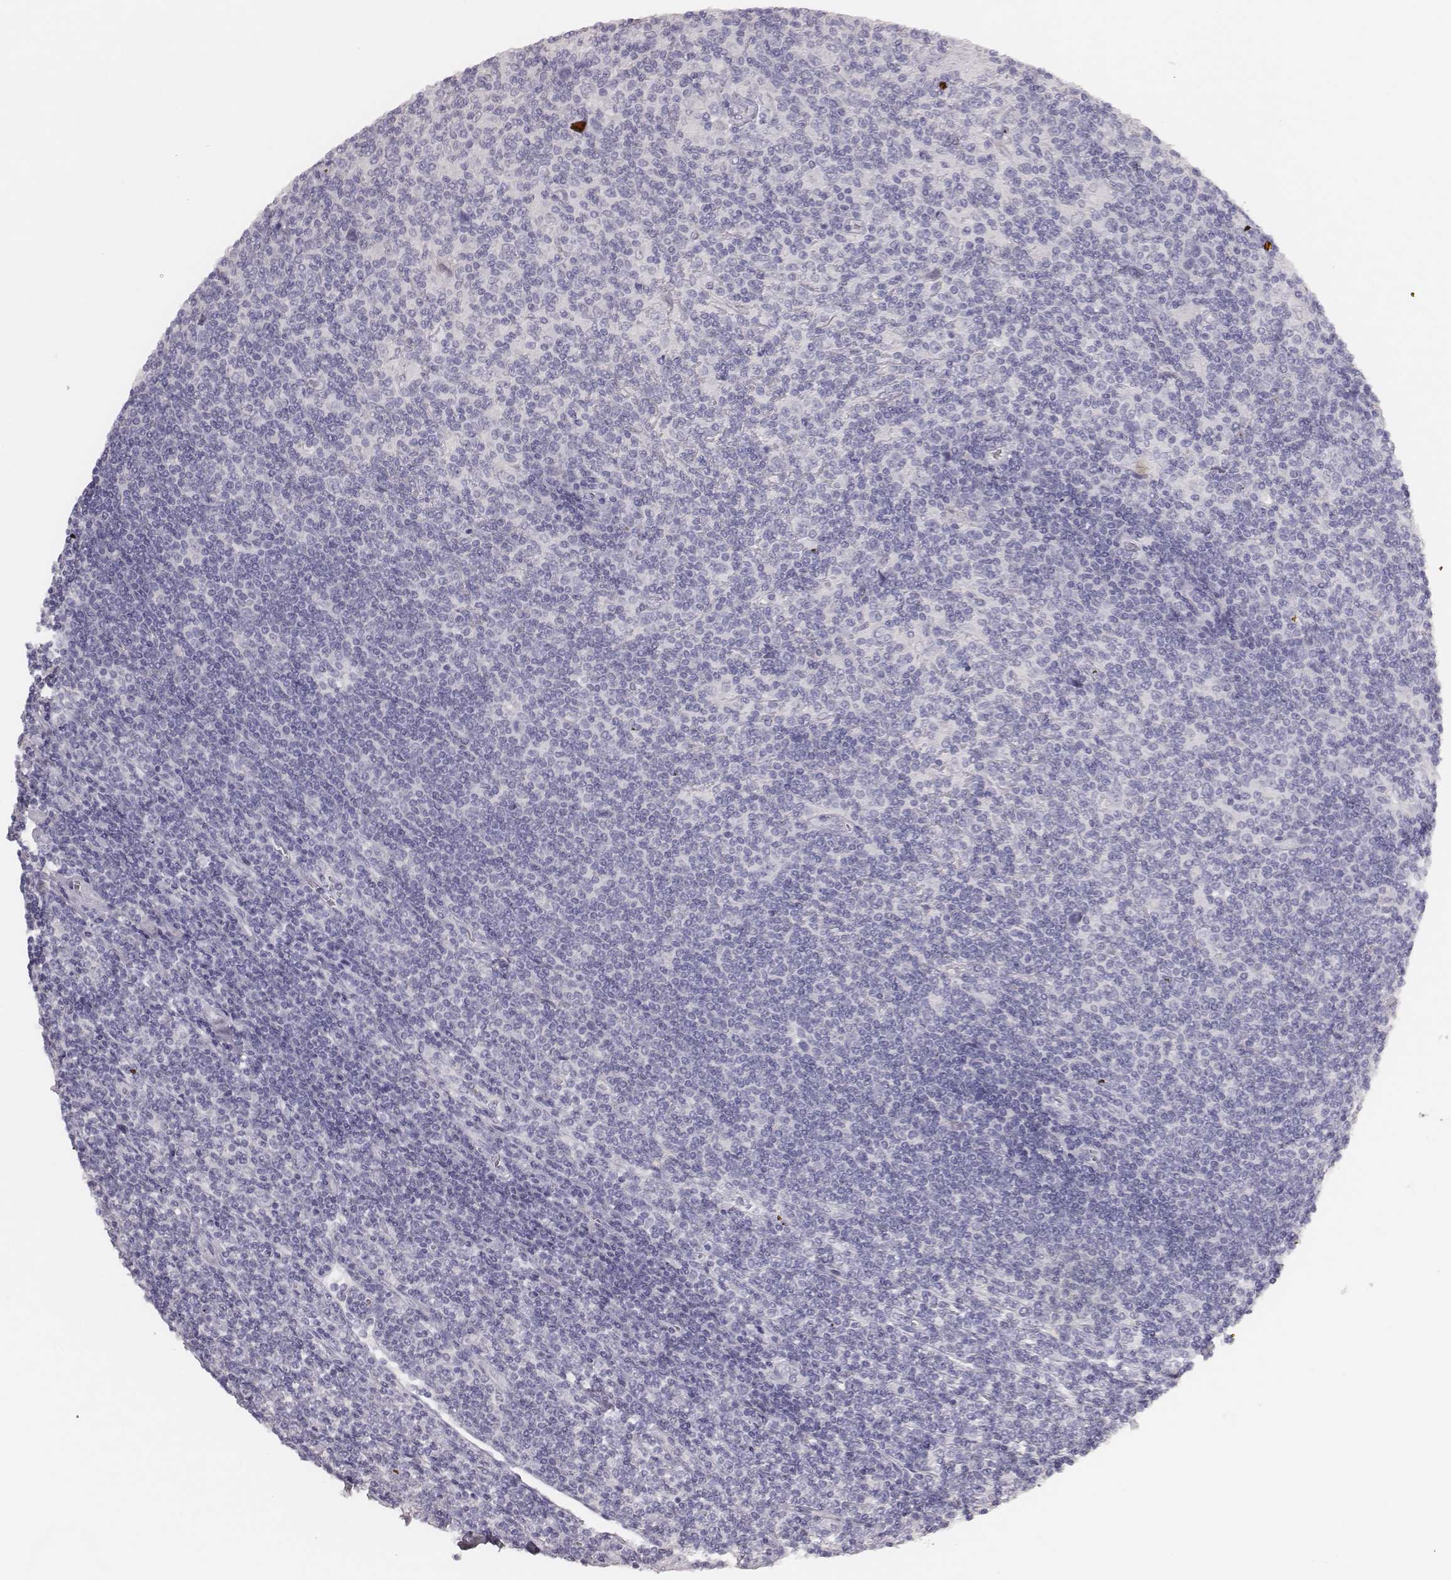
{"staining": {"intensity": "negative", "quantity": "none", "location": "none"}, "tissue": "lymphoma", "cell_type": "Tumor cells", "image_type": "cancer", "snomed": [{"axis": "morphology", "description": "Hodgkin's disease, NOS"}, {"axis": "topography", "description": "Lymph node"}], "caption": "This micrograph is of Hodgkin's disease stained with immunohistochemistry (IHC) to label a protein in brown with the nuclei are counter-stained blue. There is no positivity in tumor cells.", "gene": "MYH6", "patient": {"sex": "male", "age": 40}}